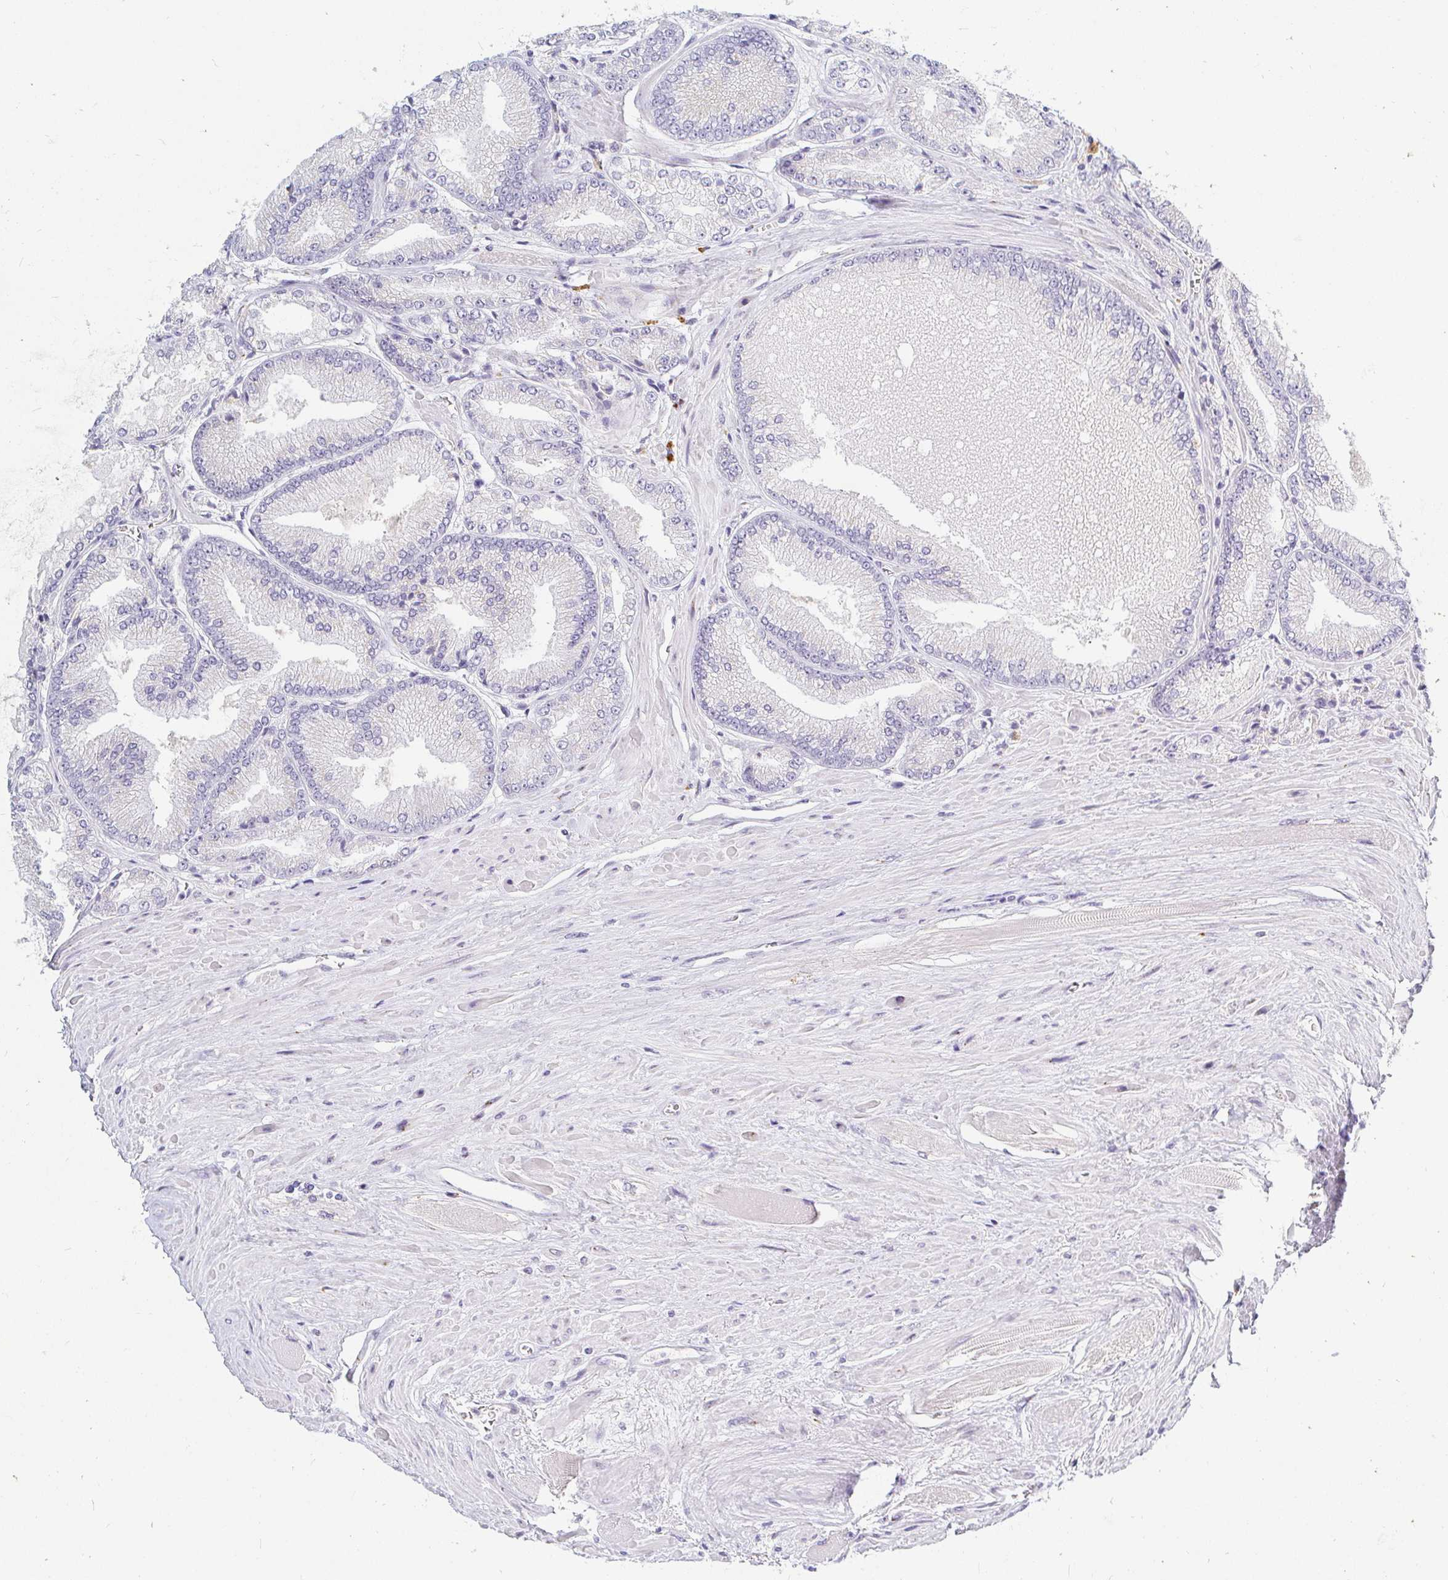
{"staining": {"intensity": "negative", "quantity": "none", "location": "none"}, "tissue": "prostate cancer", "cell_type": "Tumor cells", "image_type": "cancer", "snomed": [{"axis": "morphology", "description": "Adenocarcinoma, Low grade"}, {"axis": "topography", "description": "Prostate"}], "caption": "Immunohistochemical staining of human adenocarcinoma (low-grade) (prostate) displays no significant expression in tumor cells.", "gene": "OR51D1", "patient": {"sex": "male", "age": 67}}